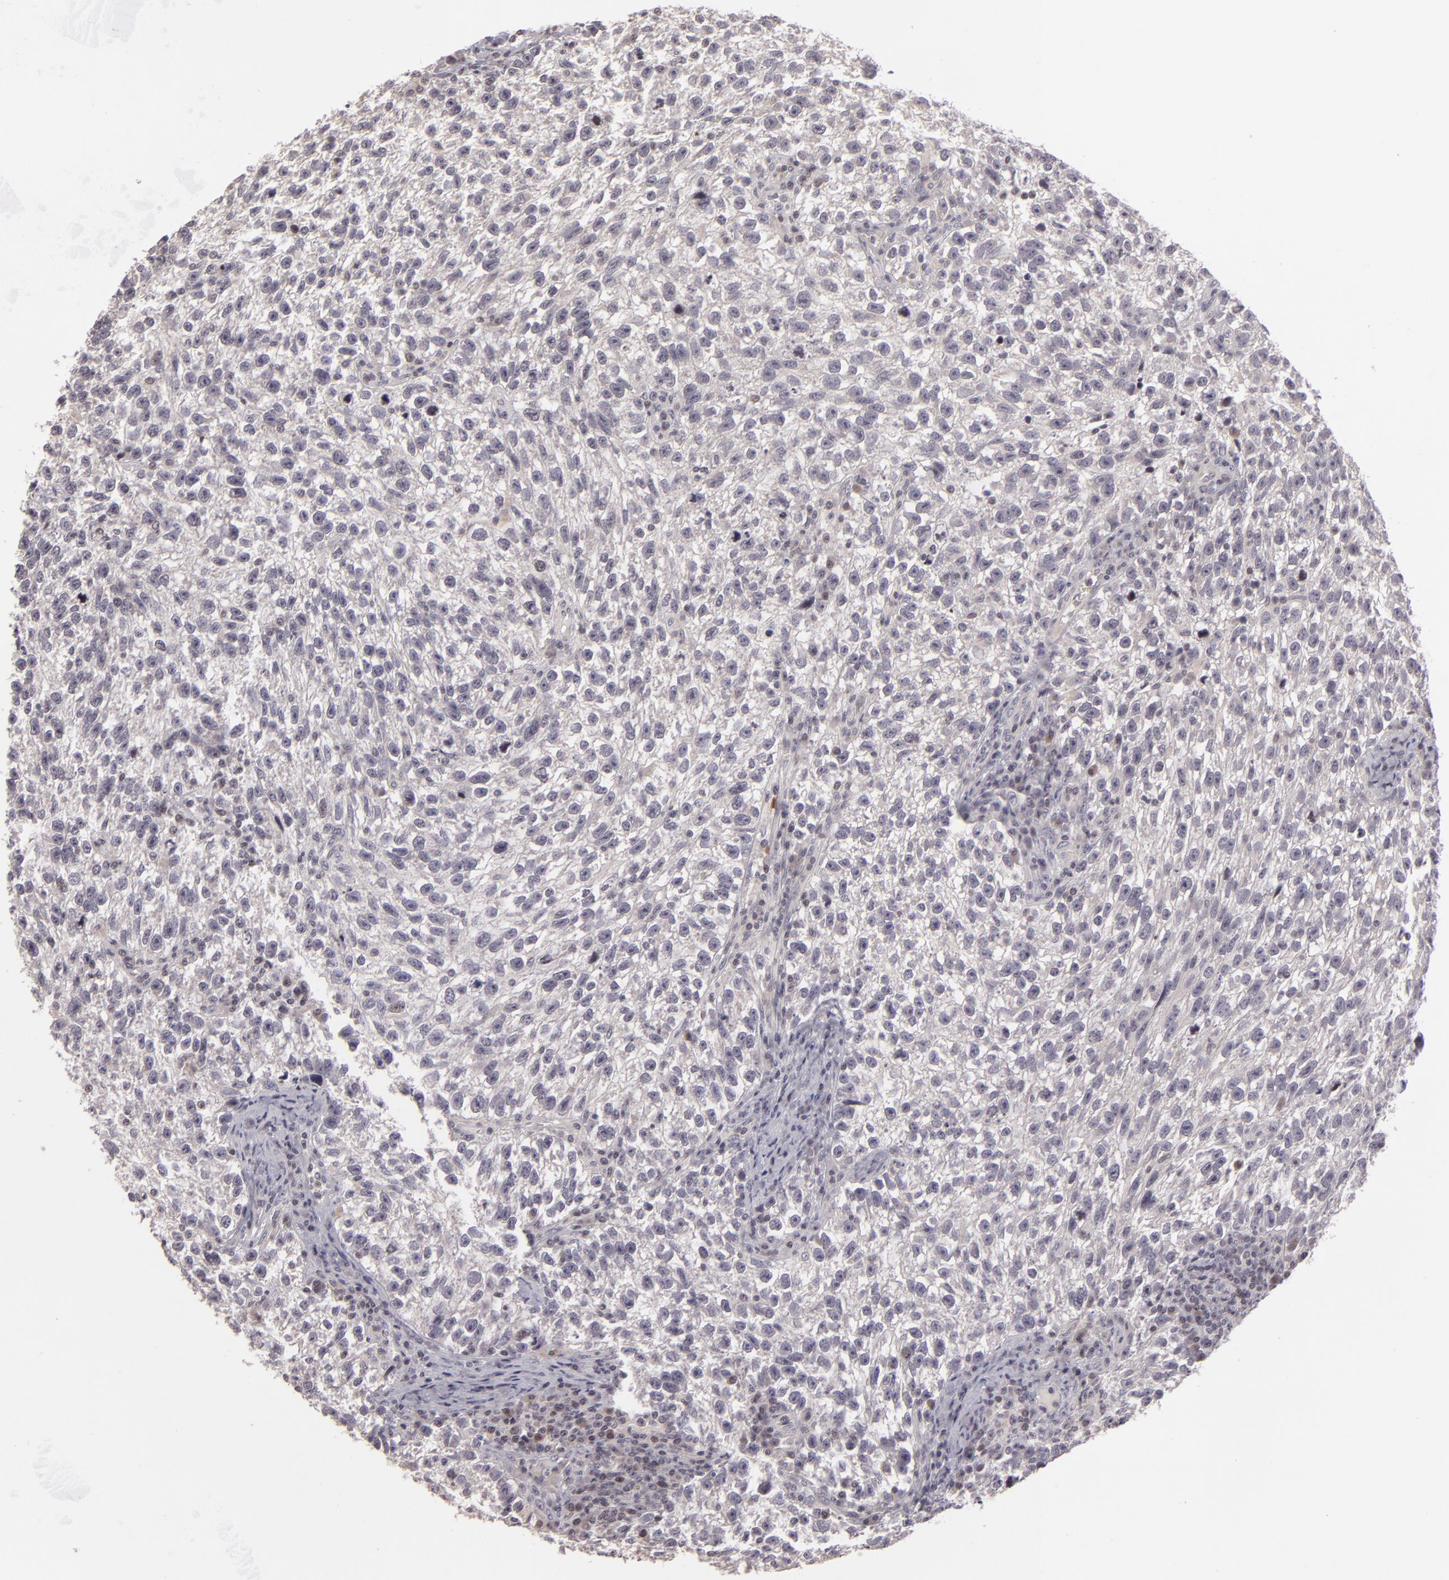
{"staining": {"intensity": "negative", "quantity": "none", "location": "none"}, "tissue": "testis cancer", "cell_type": "Tumor cells", "image_type": "cancer", "snomed": [{"axis": "morphology", "description": "Seminoma, NOS"}, {"axis": "topography", "description": "Testis"}], "caption": "An IHC image of testis seminoma is shown. There is no staining in tumor cells of testis seminoma.", "gene": "AKAP6", "patient": {"sex": "male", "age": 38}}